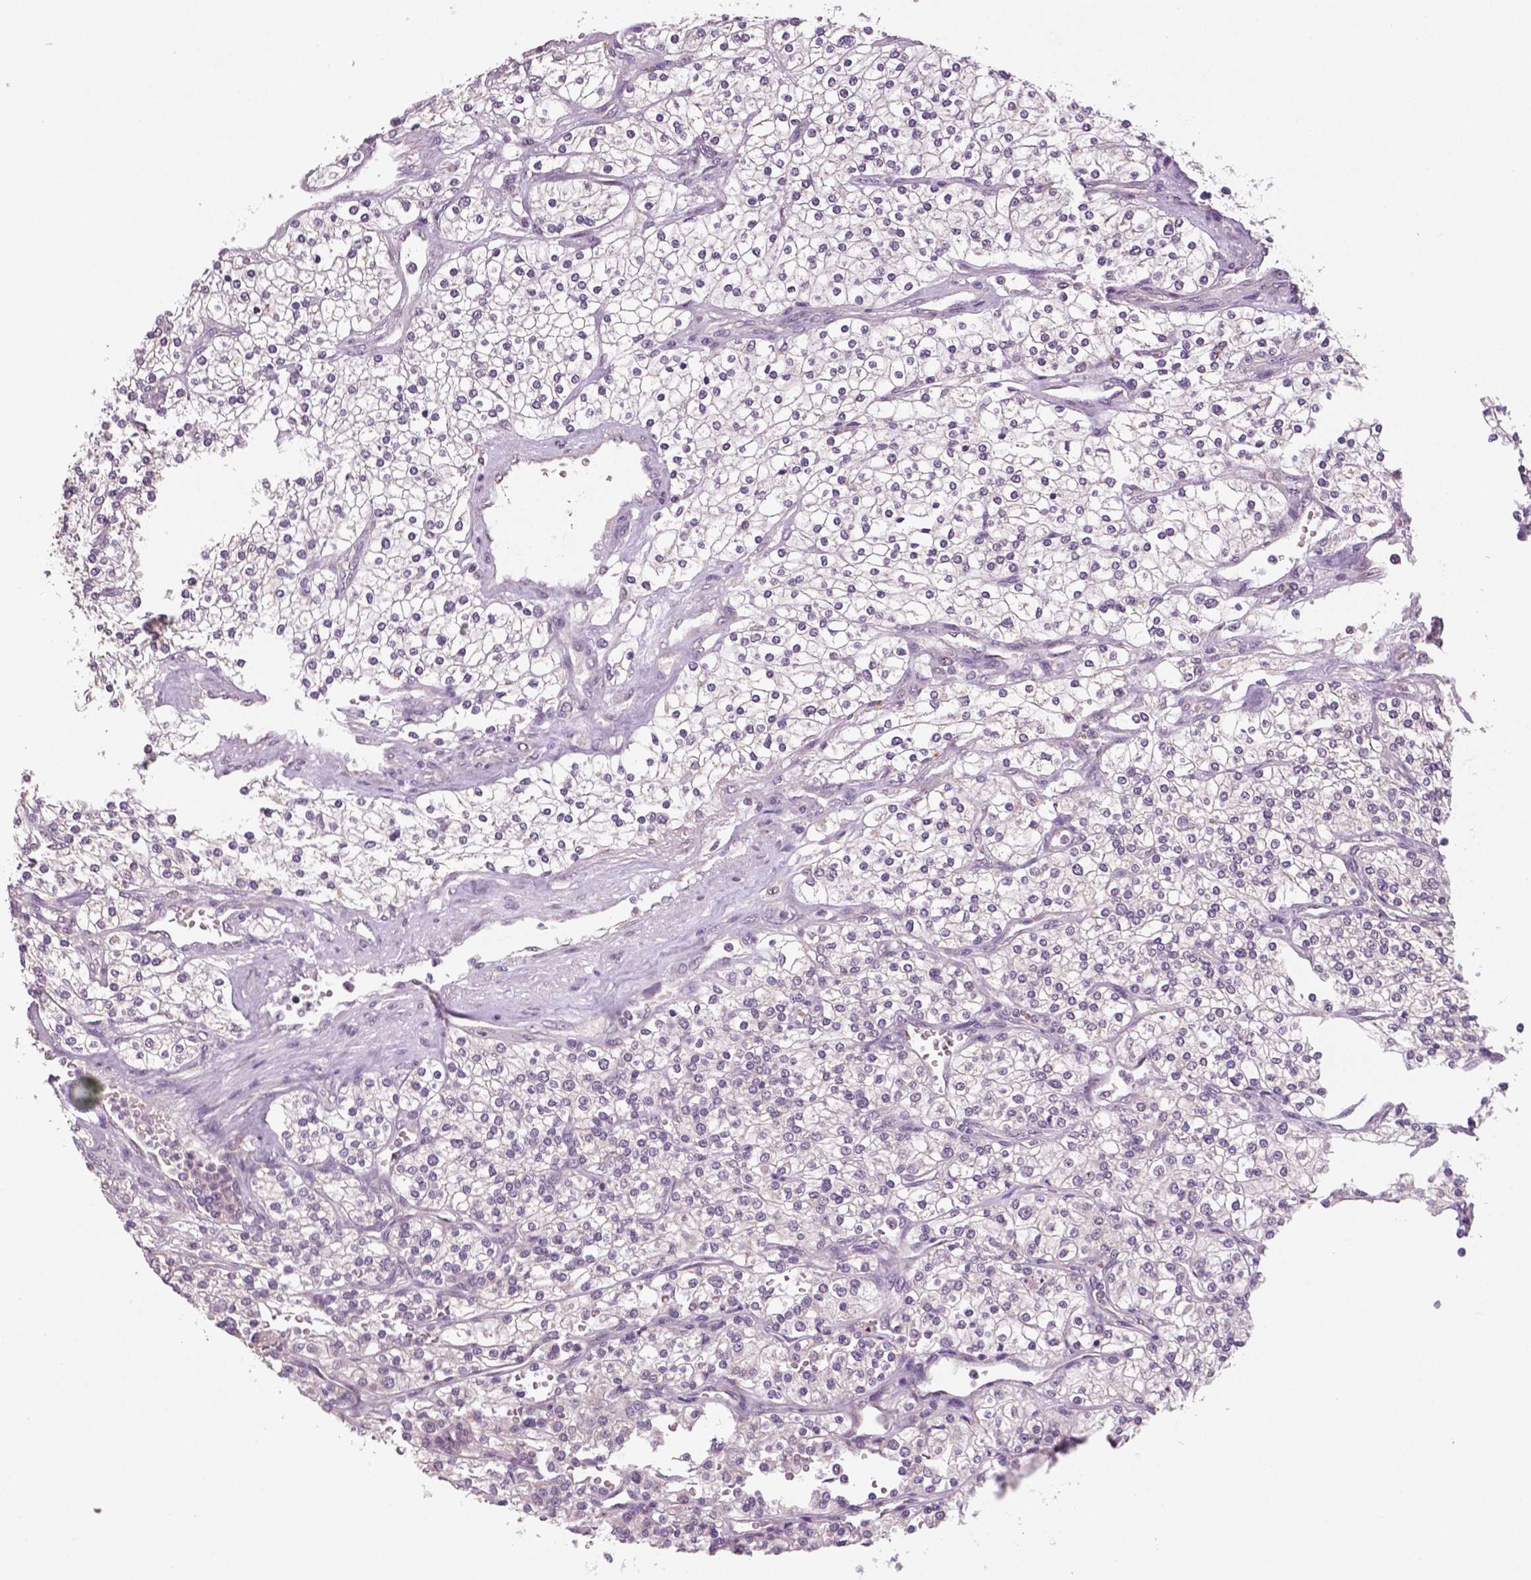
{"staining": {"intensity": "negative", "quantity": "none", "location": "none"}, "tissue": "renal cancer", "cell_type": "Tumor cells", "image_type": "cancer", "snomed": [{"axis": "morphology", "description": "Adenocarcinoma, NOS"}, {"axis": "topography", "description": "Kidney"}], "caption": "High magnification brightfield microscopy of adenocarcinoma (renal) stained with DAB (brown) and counterstained with hematoxylin (blue): tumor cells show no significant expression.", "gene": "MKI67", "patient": {"sex": "male", "age": 80}}